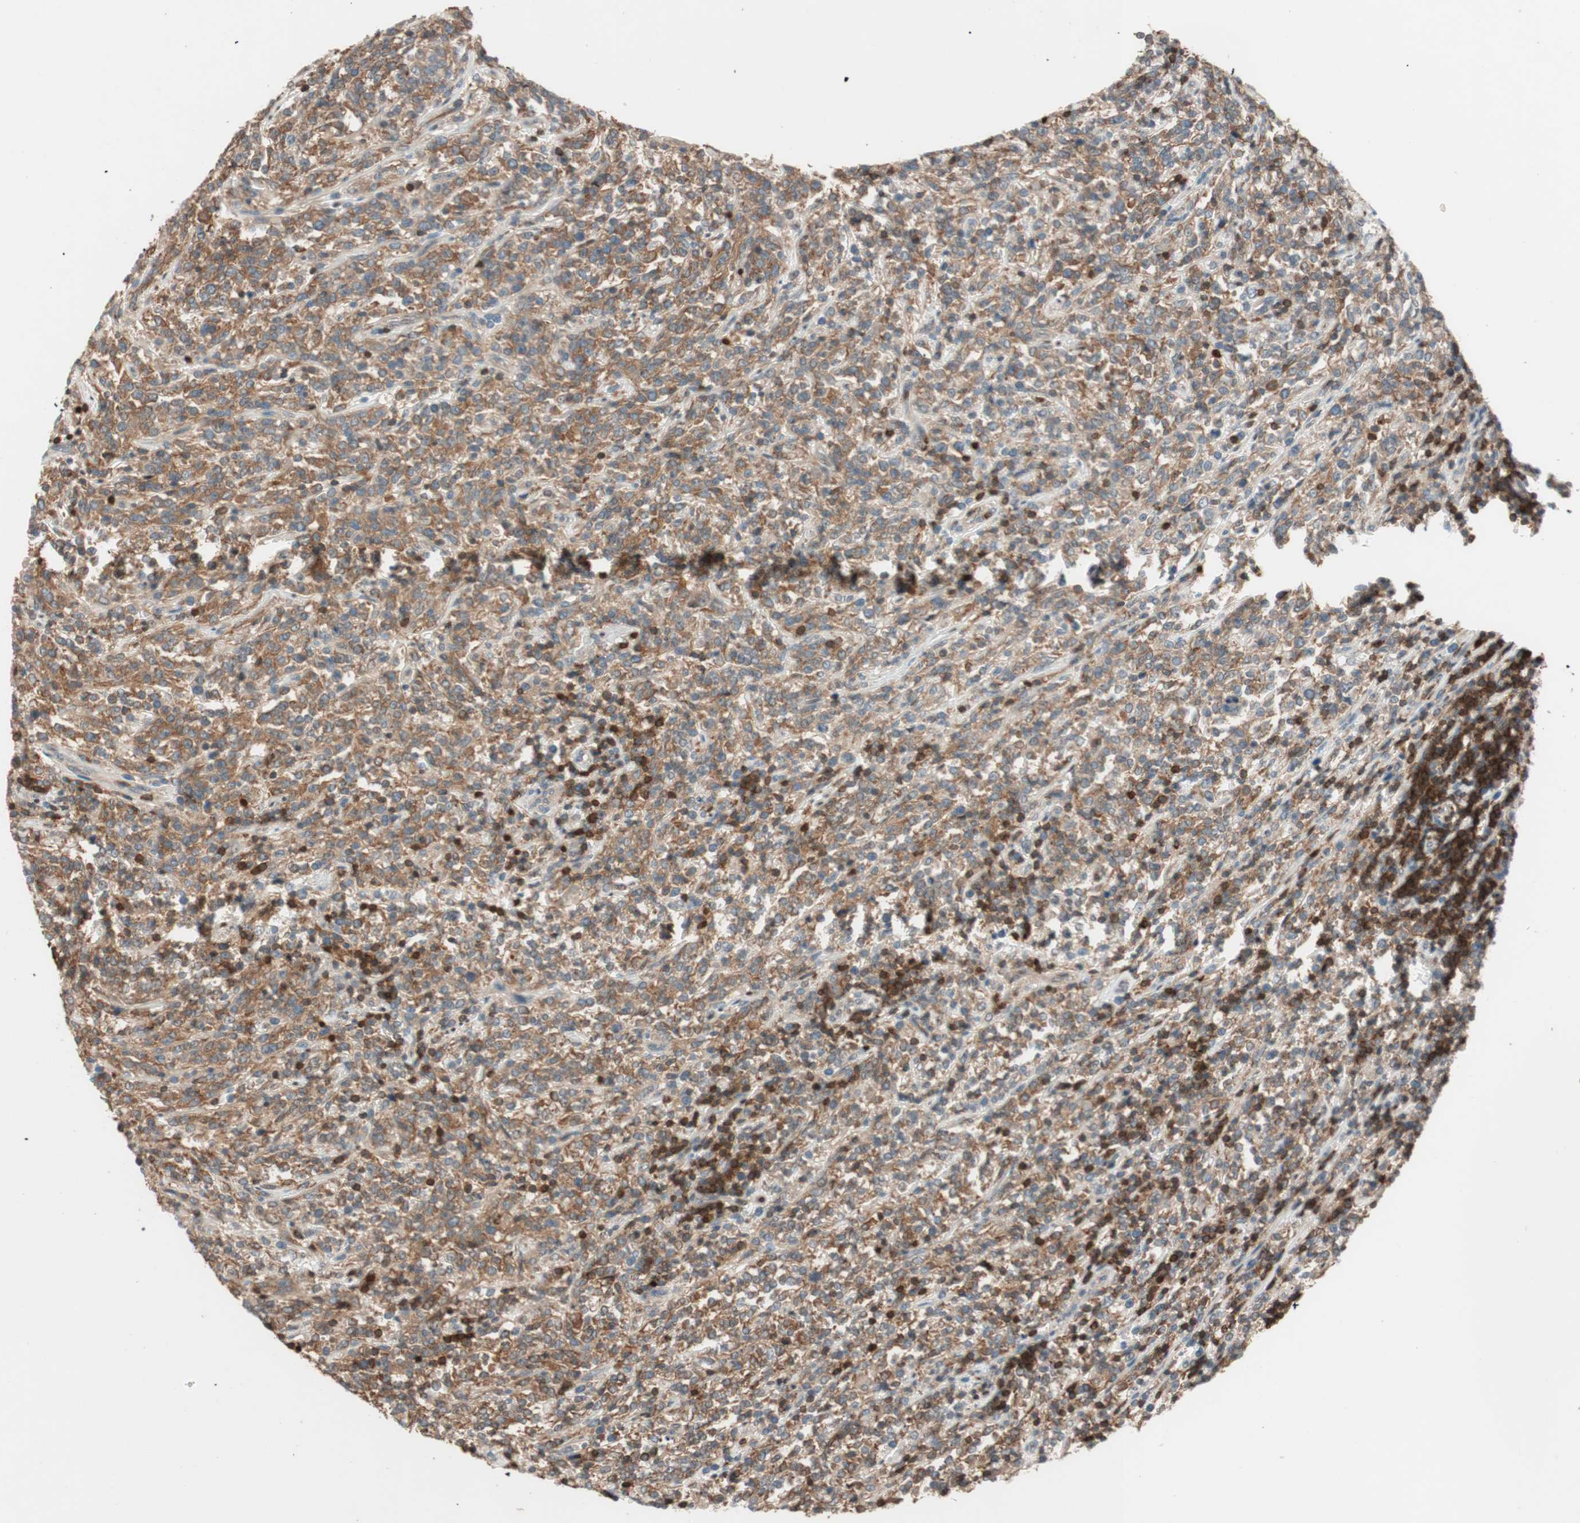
{"staining": {"intensity": "moderate", "quantity": ">75%", "location": "cytoplasmic/membranous"}, "tissue": "lymphoma", "cell_type": "Tumor cells", "image_type": "cancer", "snomed": [{"axis": "morphology", "description": "Malignant lymphoma, non-Hodgkin's type, High grade"}, {"axis": "topography", "description": "Soft tissue"}], "caption": "A brown stain labels moderate cytoplasmic/membranous positivity of a protein in human high-grade malignant lymphoma, non-Hodgkin's type tumor cells.", "gene": "BIN1", "patient": {"sex": "male", "age": 18}}